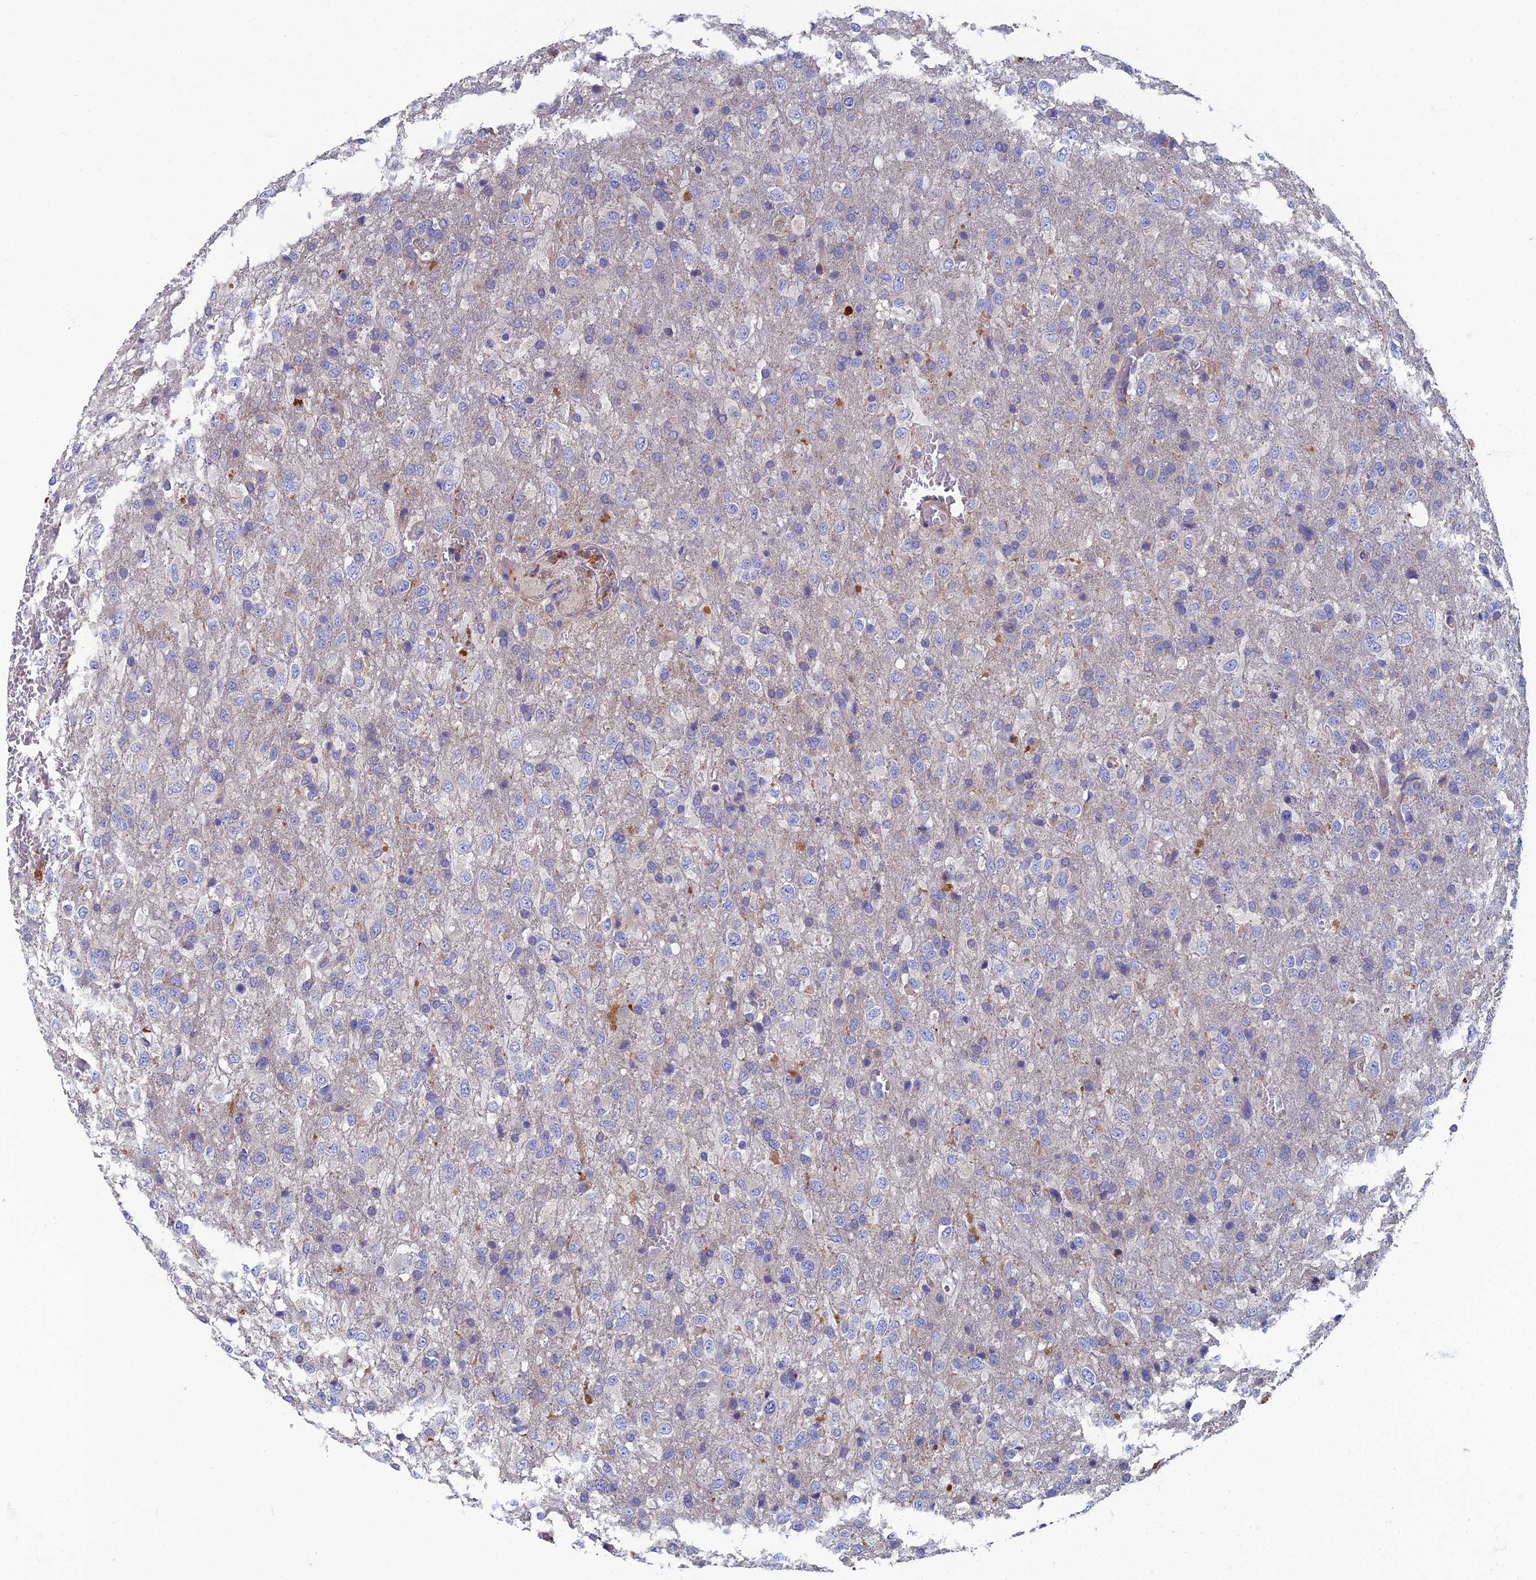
{"staining": {"intensity": "negative", "quantity": "none", "location": "none"}, "tissue": "glioma", "cell_type": "Tumor cells", "image_type": "cancer", "snomed": [{"axis": "morphology", "description": "Glioma, malignant, High grade"}, {"axis": "topography", "description": "Brain"}], "caption": "Tumor cells are negative for brown protein staining in malignant high-grade glioma.", "gene": "RNASEK", "patient": {"sex": "female", "age": 74}}